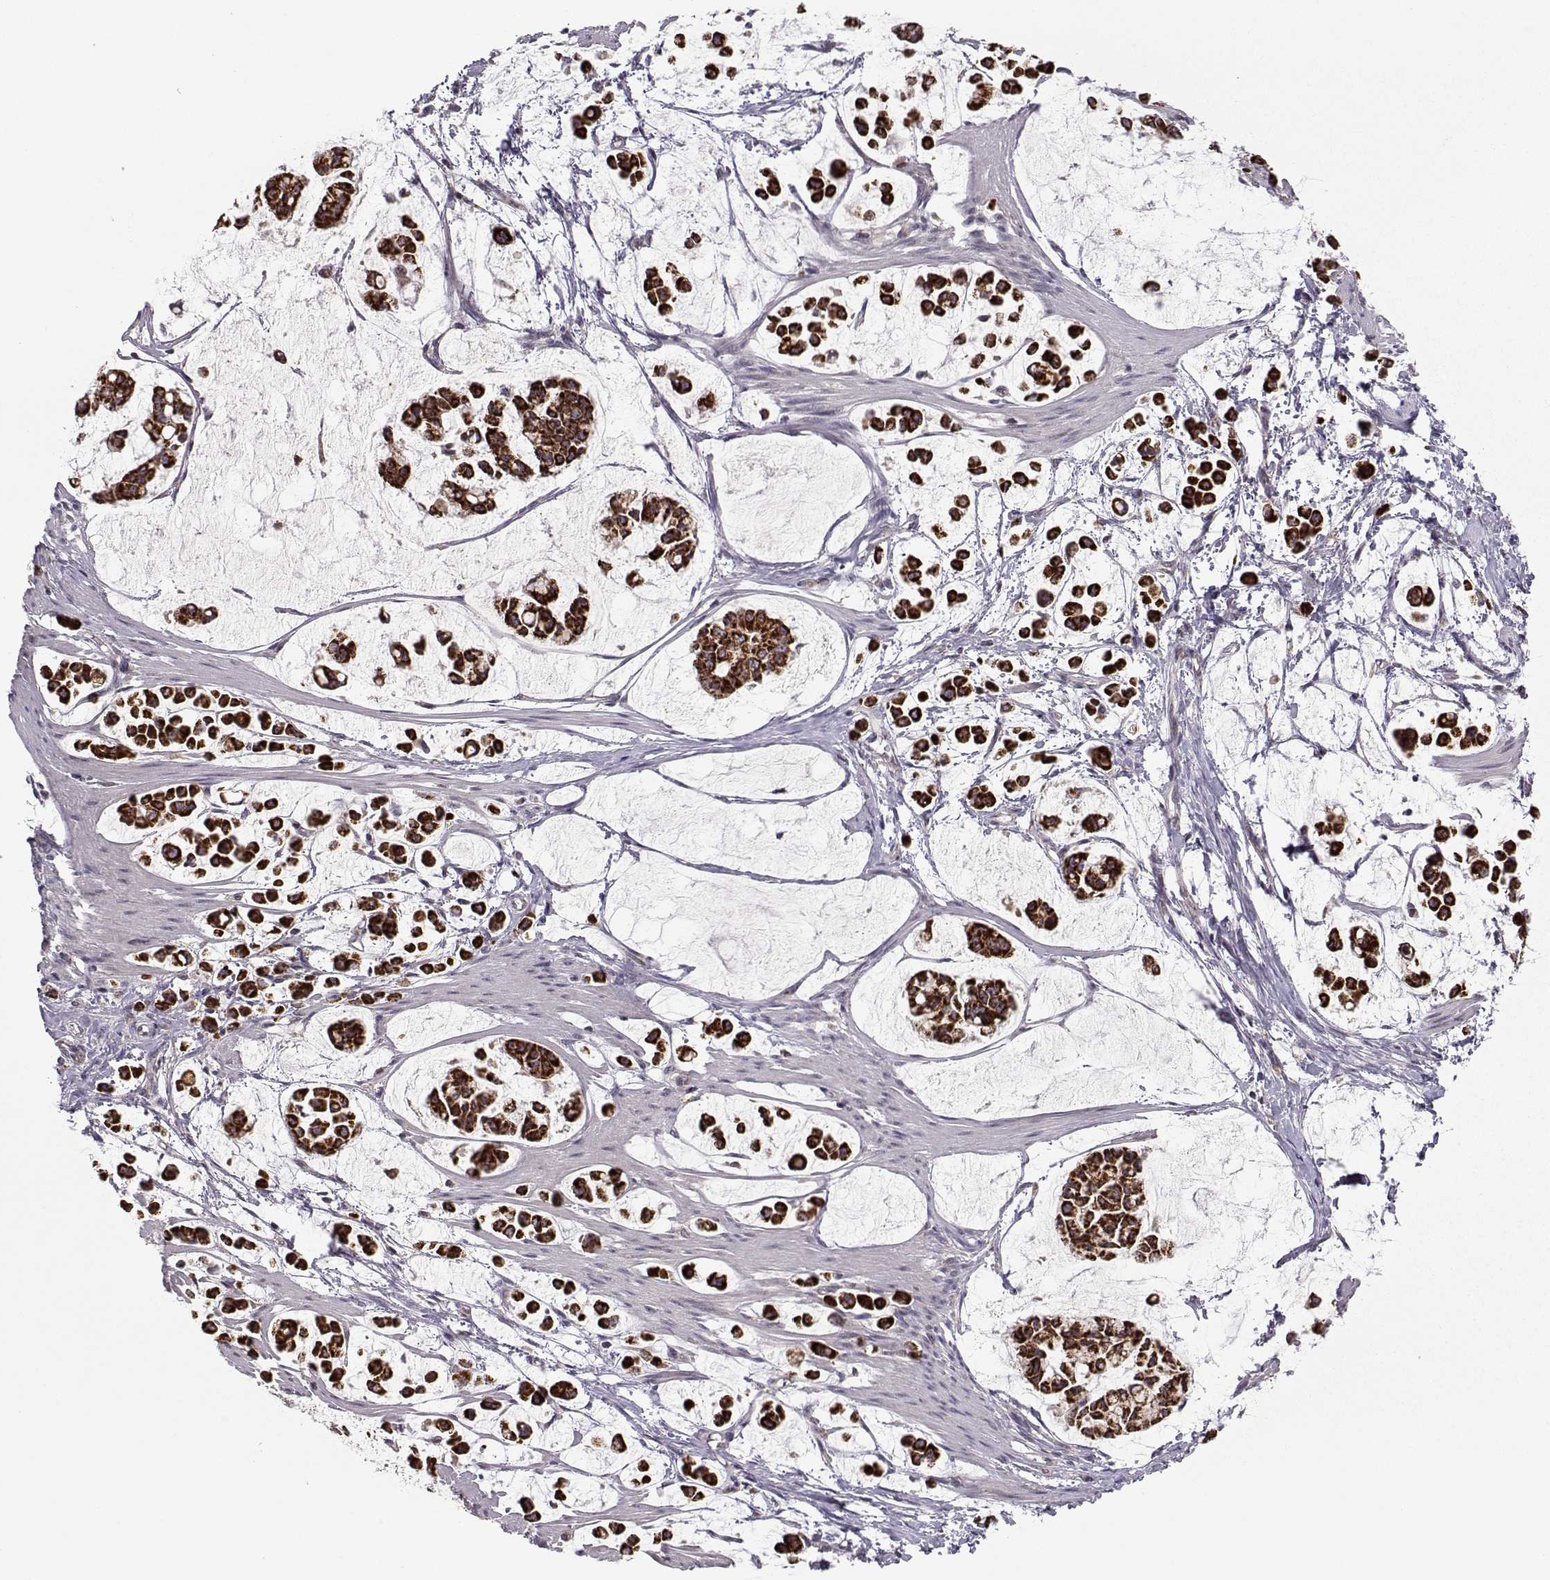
{"staining": {"intensity": "strong", "quantity": ">75%", "location": "cytoplasmic/membranous"}, "tissue": "stomach cancer", "cell_type": "Tumor cells", "image_type": "cancer", "snomed": [{"axis": "morphology", "description": "Adenocarcinoma, NOS"}, {"axis": "topography", "description": "Stomach"}], "caption": "Stomach cancer was stained to show a protein in brown. There is high levels of strong cytoplasmic/membranous staining in approximately >75% of tumor cells.", "gene": "NECAB3", "patient": {"sex": "male", "age": 82}}